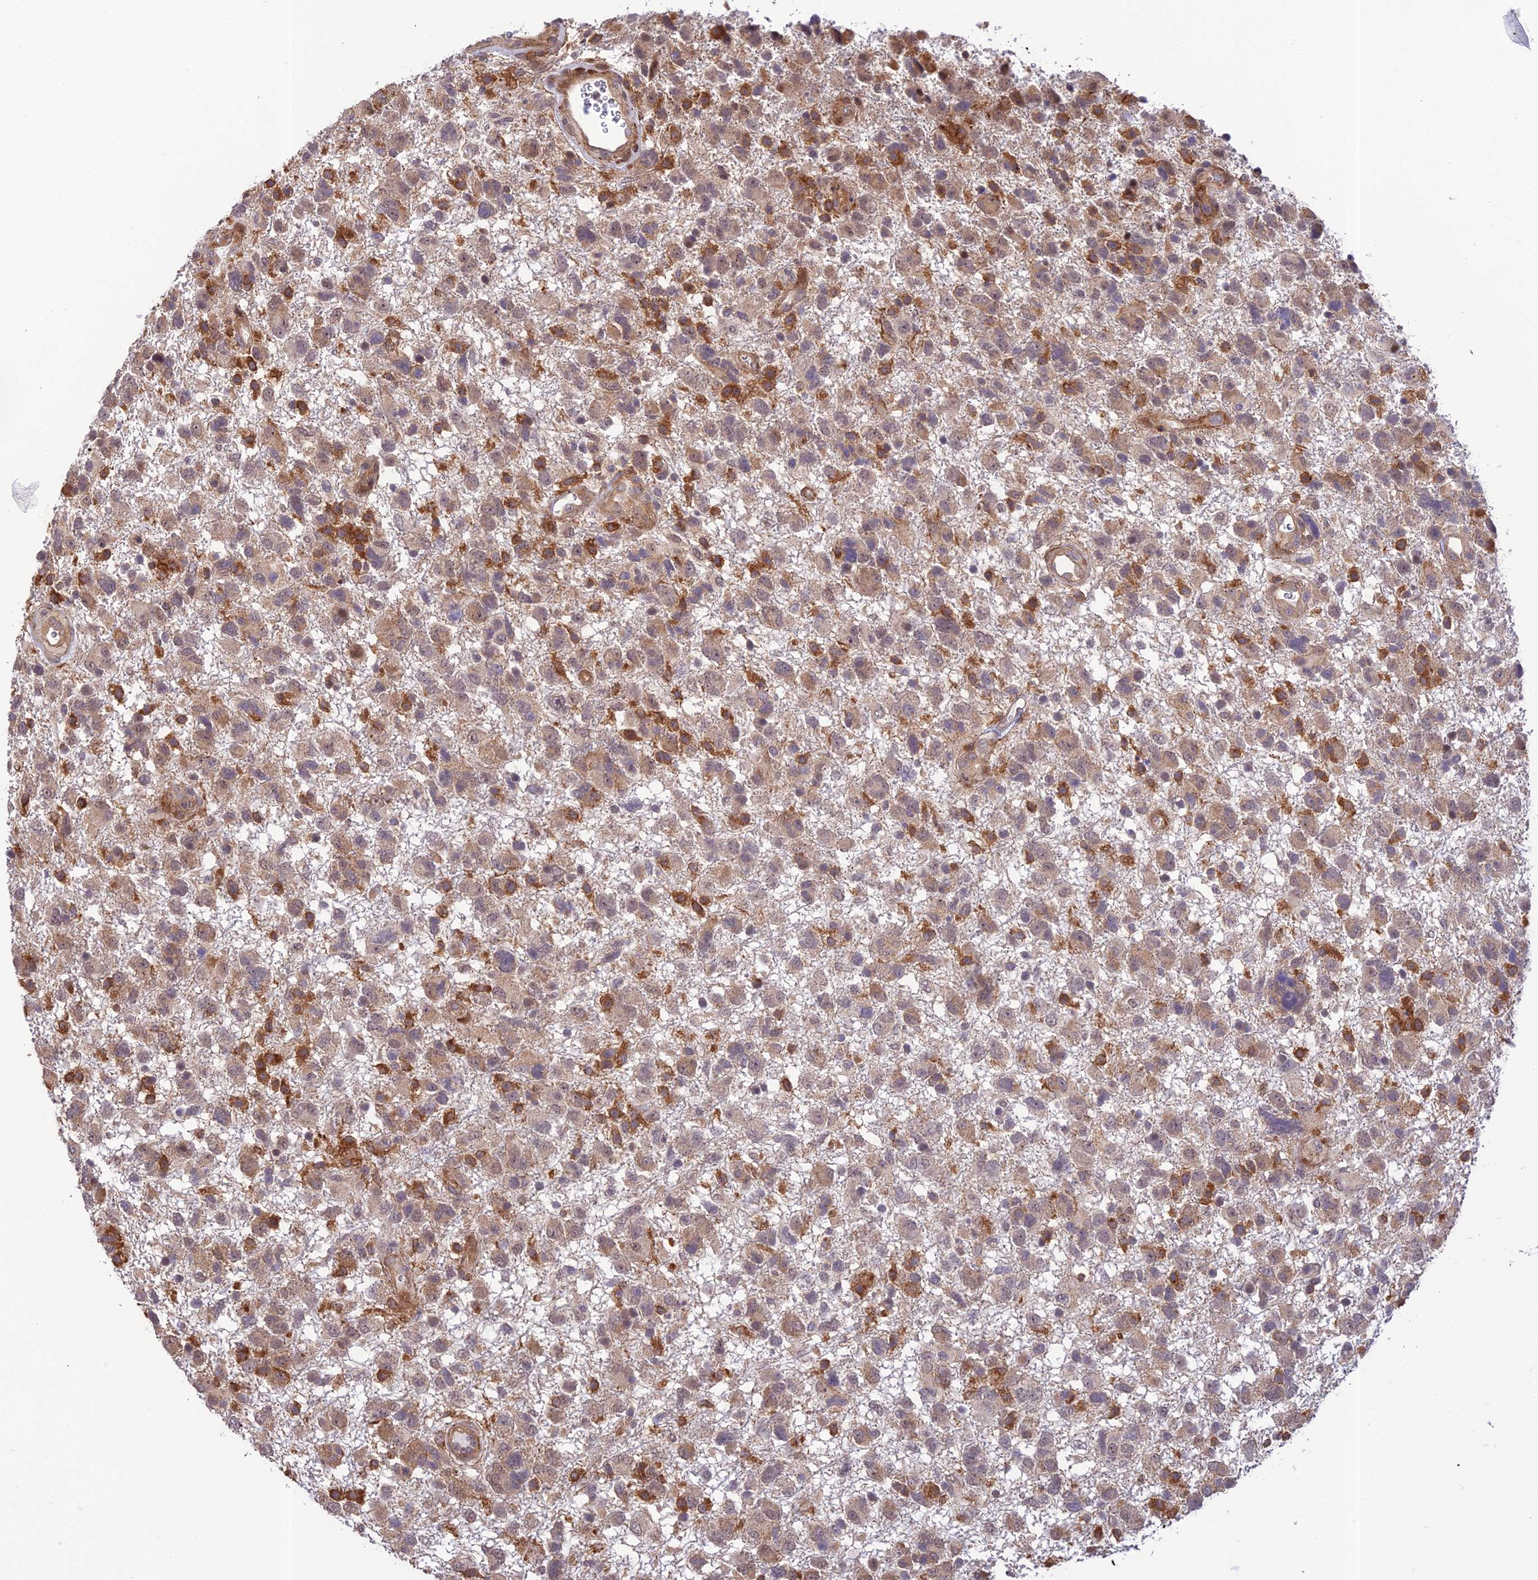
{"staining": {"intensity": "weak", "quantity": "25%-75%", "location": "cytoplasmic/membranous"}, "tissue": "glioma", "cell_type": "Tumor cells", "image_type": "cancer", "snomed": [{"axis": "morphology", "description": "Glioma, malignant, High grade"}, {"axis": "topography", "description": "Brain"}], "caption": "Tumor cells demonstrate weak cytoplasmic/membranous staining in approximately 25%-75% of cells in high-grade glioma (malignant). The protein is stained brown, and the nuclei are stained in blue (DAB IHC with brightfield microscopy, high magnification).", "gene": "ZNF584", "patient": {"sex": "male", "age": 61}}